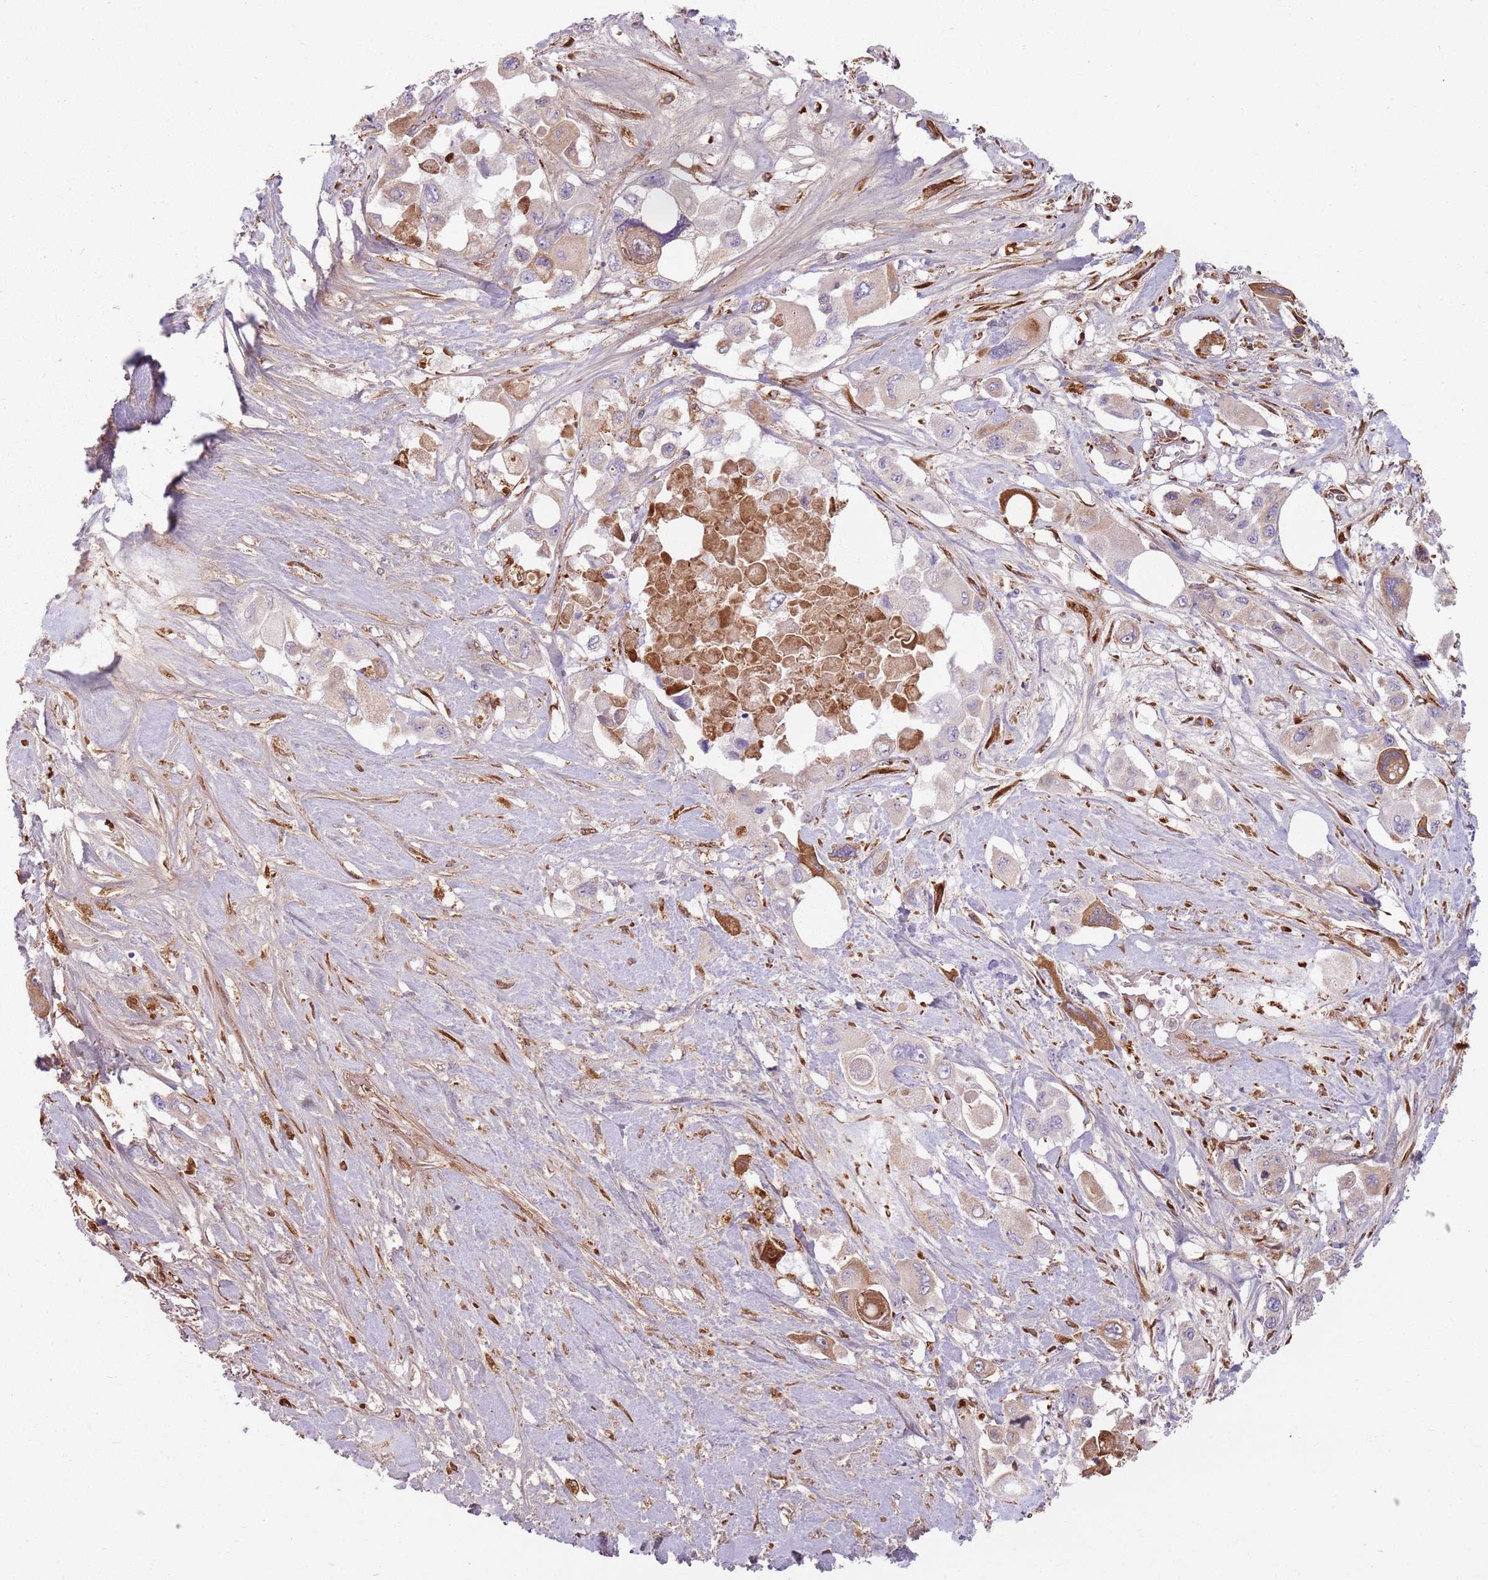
{"staining": {"intensity": "weak", "quantity": "<25%", "location": "cytoplasmic/membranous"}, "tissue": "pancreatic cancer", "cell_type": "Tumor cells", "image_type": "cancer", "snomed": [{"axis": "morphology", "description": "Adenocarcinoma, NOS"}, {"axis": "topography", "description": "Pancreas"}], "caption": "There is no significant positivity in tumor cells of pancreatic cancer (adenocarcinoma).", "gene": "COLGALT1", "patient": {"sex": "male", "age": 92}}